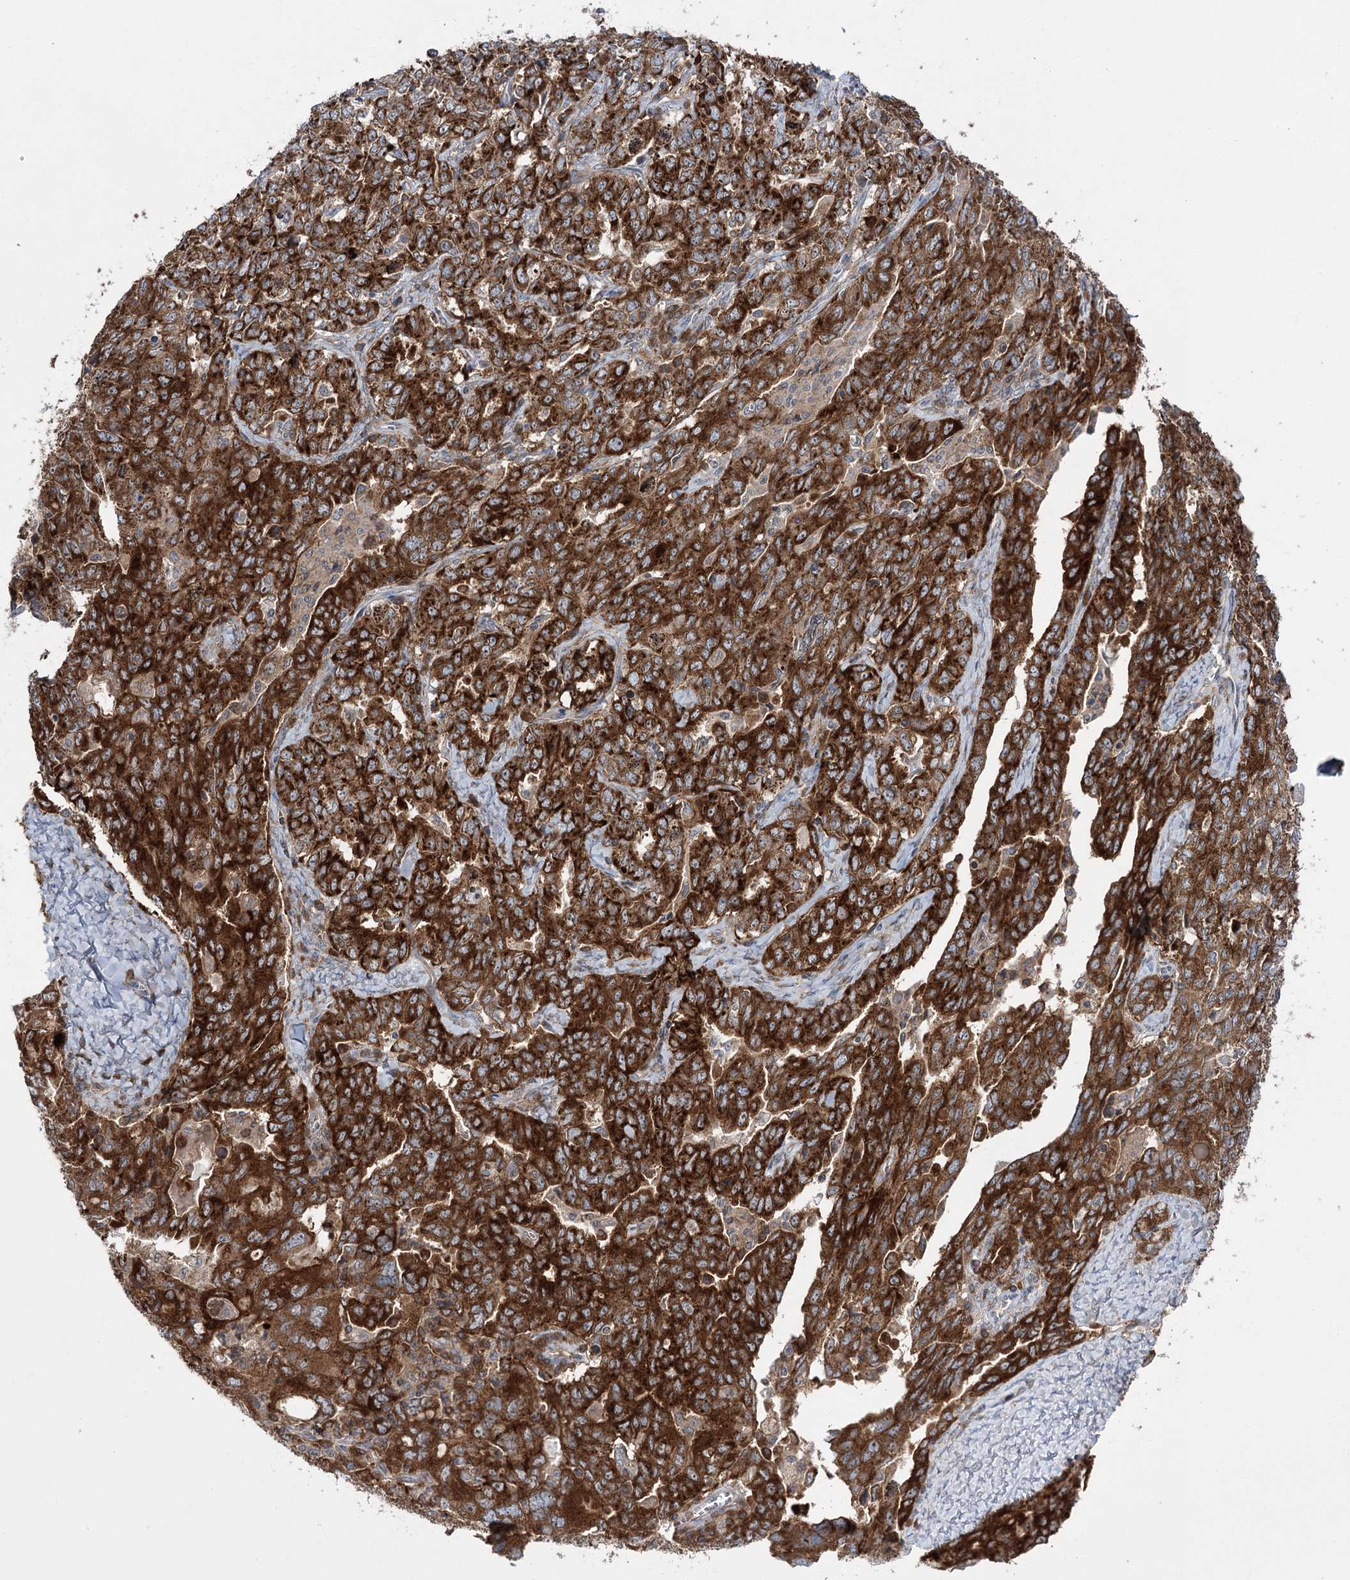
{"staining": {"intensity": "strong", "quantity": ">75%", "location": "cytoplasmic/membranous"}, "tissue": "ovarian cancer", "cell_type": "Tumor cells", "image_type": "cancer", "snomed": [{"axis": "morphology", "description": "Carcinoma, endometroid"}, {"axis": "topography", "description": "Ovary"}], "caption": "Immunohistochemical staining of endometroid carcinoma (ovarian) reveals high levels of strong cytoplasmic/membranous protein expression in about >75% of tumor cells.", "gene": "ZNF622", "patient": {"sex": "female", "age": 62}}